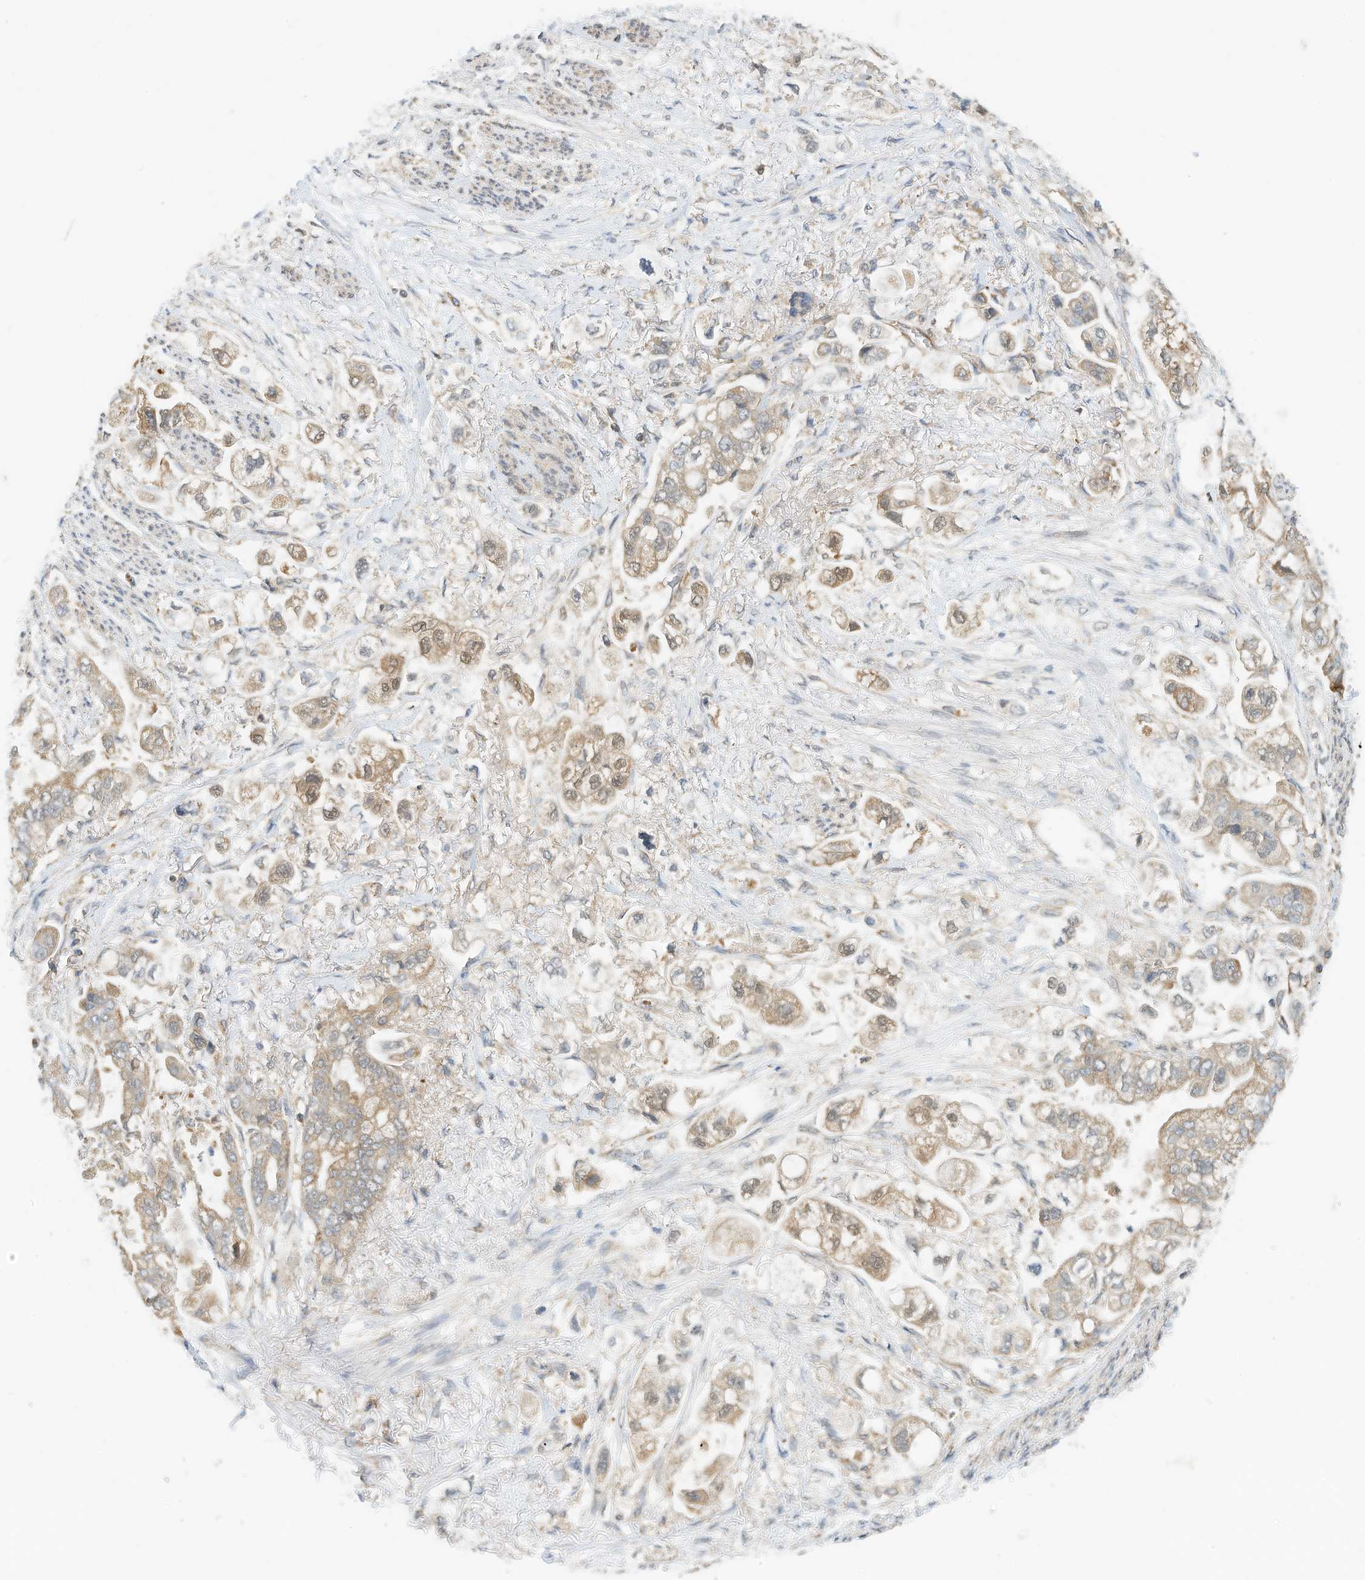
{"staining": {"intensity": "moderate", "quantity": "25%-75%", "location": "cytoplasmic/membranous"}, "tissue": "stomach cancer", "cell_type": "Tumor cells", "image_type": "cancer", "snomed": [{"axis": "morphology", "description": "Adenocarcinoma, NOS"}, {"axis": "topography", "description": "Stomach"}], "caption": "Stomach adenocarcinoma stained with DAB (3,3'-diaminobenzidine) IHC exhibits medium levels of moderate cytoplasmic/membranous expression in about 25%-75% of tumor cells.", "gene": "METTL6", "patient": {"sex": "male", "age": 62}}